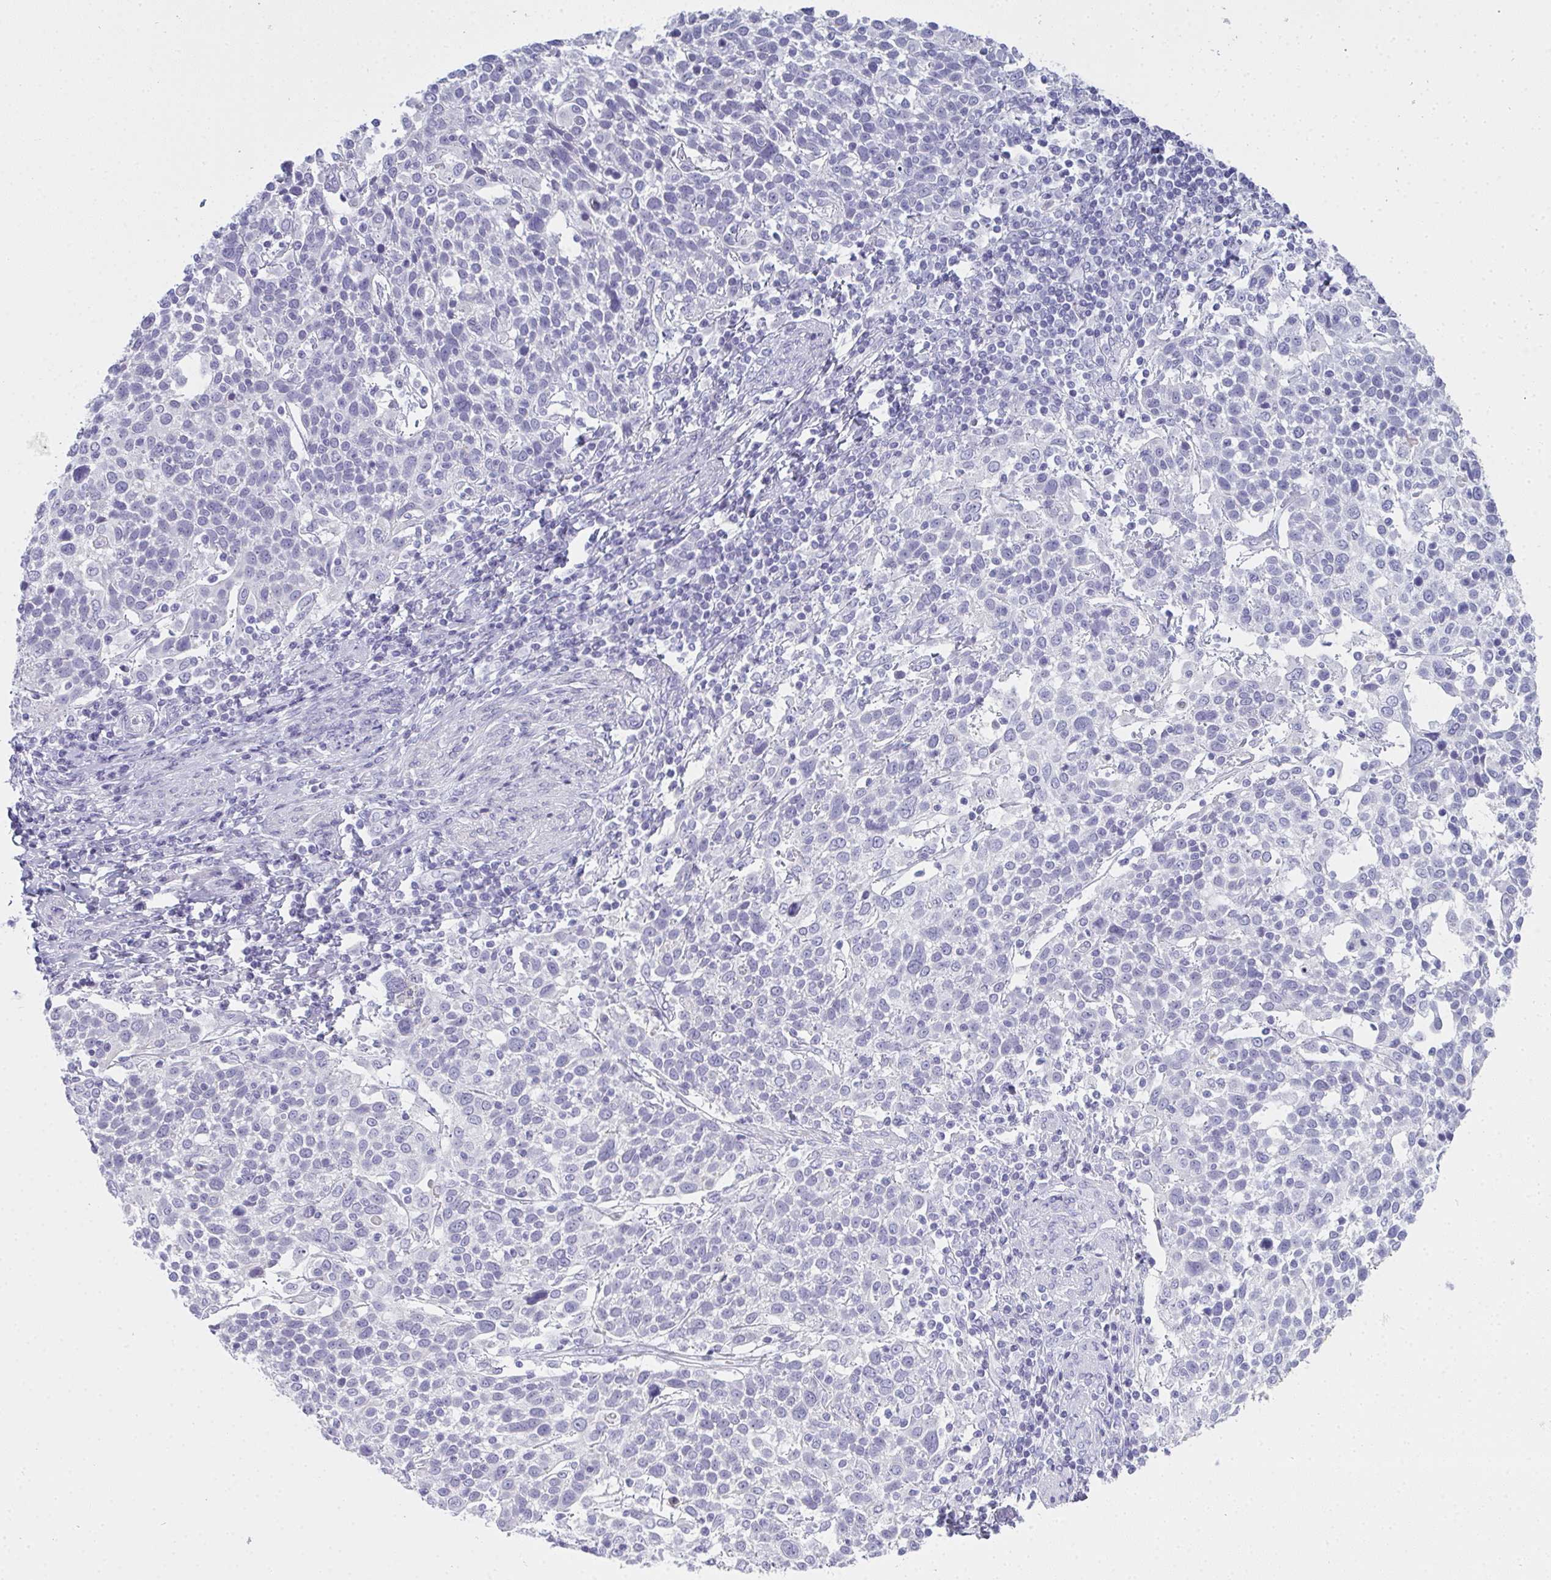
{"staining": {"intensity": "negative", "quantity": "none", "location": "none"}, "tissue": "cervical cancer", "cell_type": "Tumor cells", "image_type": "cancer", "snomed": [{"axis": "morphology", "description": "Squamous cell carcinoma, NOS"}, {"axis": "topography", "description": "Cervix"}], "caption": "DAB immunohistochemical staining of human cervical cancer shows no significant positivity in tumor cells. (Brightfield microscopy of DAB (3,3'-diaminobenzidine) immunohistochemistry at high magnification).", "gene": "SLC36A2", "patient": {"sex": "female", "age": 61}}